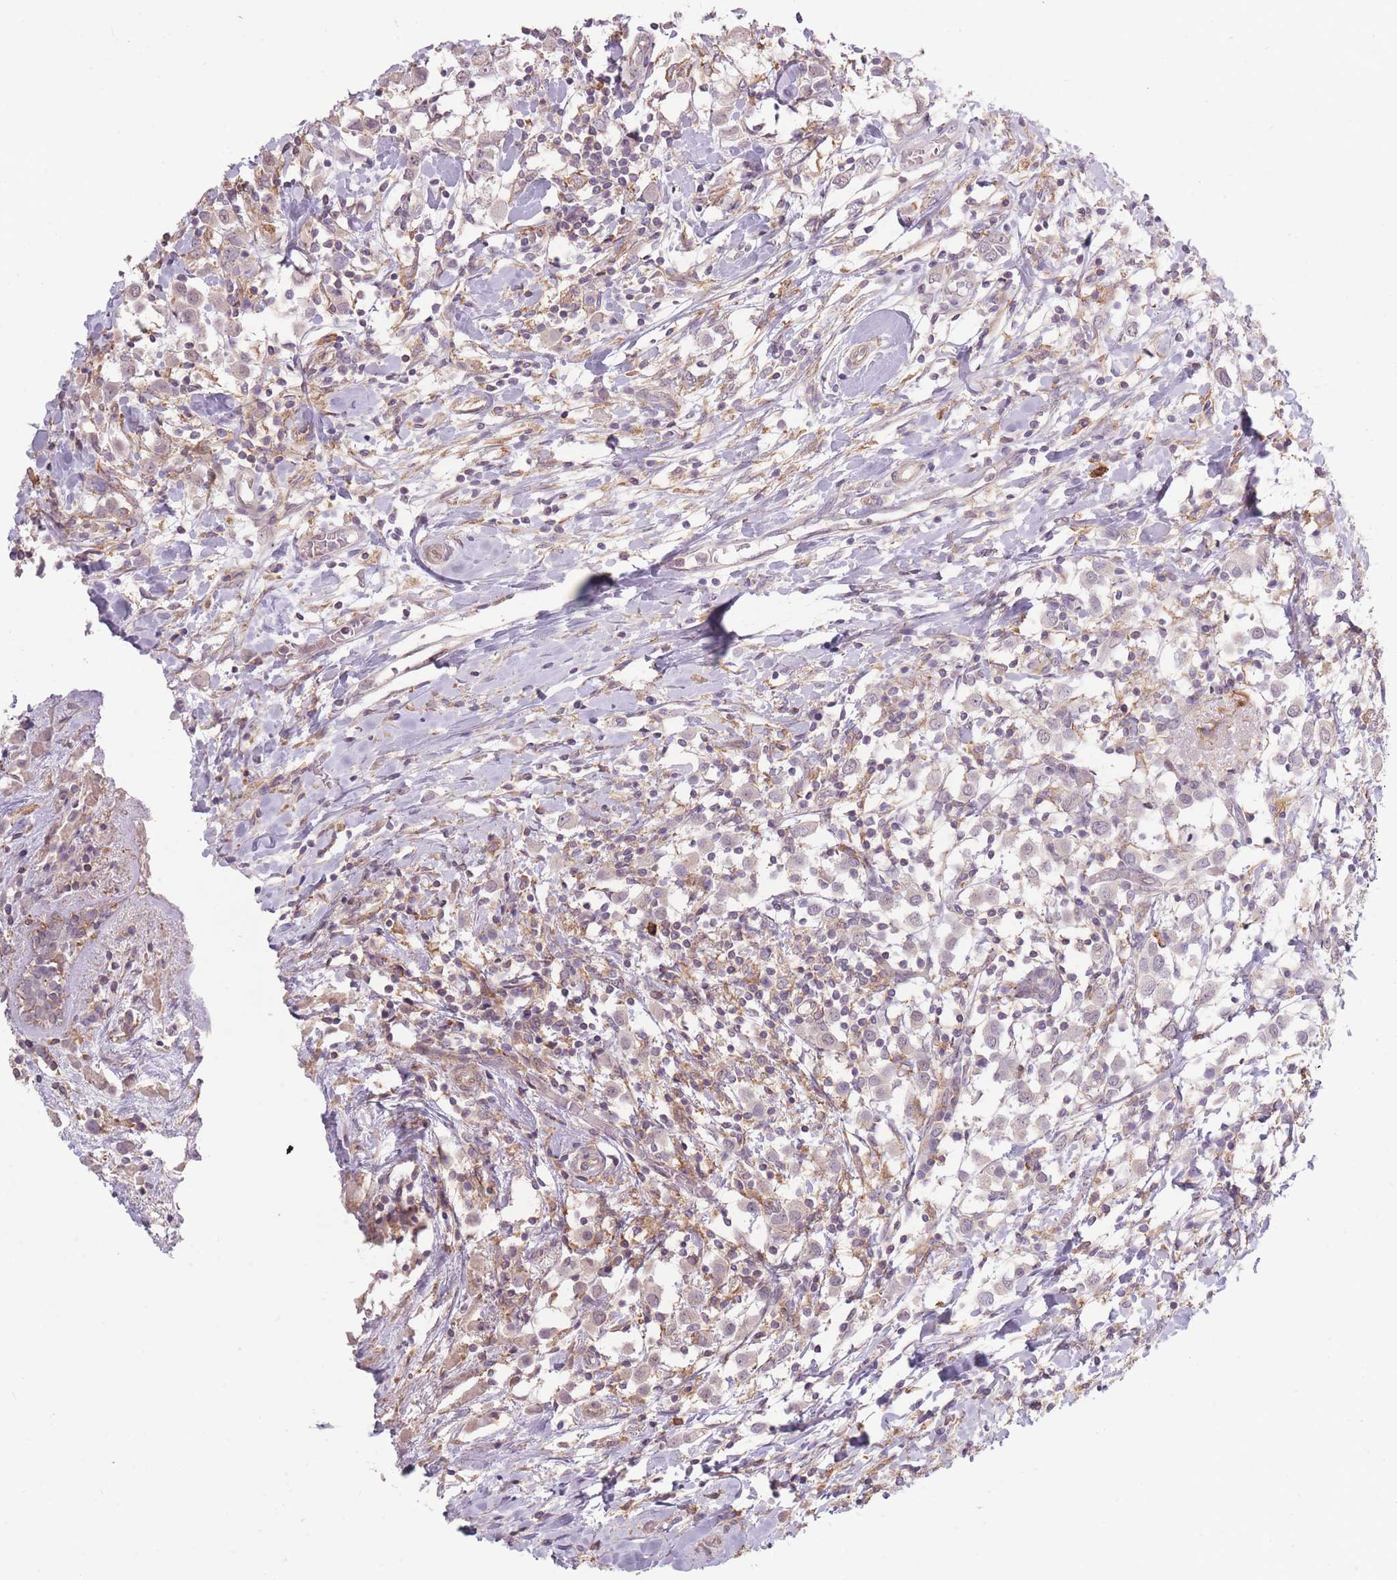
{"staining": {"intensity": "negative", "quantity": "none", "location": "none"}, "tissue": "breast cancer", "cell_type": "Tumor cells", "image_type": "cancer", "snomed": [{"axis": "morphology", "description": "Duct carcinoma"}, {"axis": "topography", "description": "Breast"}], "caption": "High magnification brightfield microscopy of breast intraductal carcinoma stained with DAB (3,3'-diaminobenzidine) (brown) and counterstained with hematoxylin (blue): tumor cells show no significant positivity.", "gene": "TET3", "patient": {"sex": "female", "age": 61}}